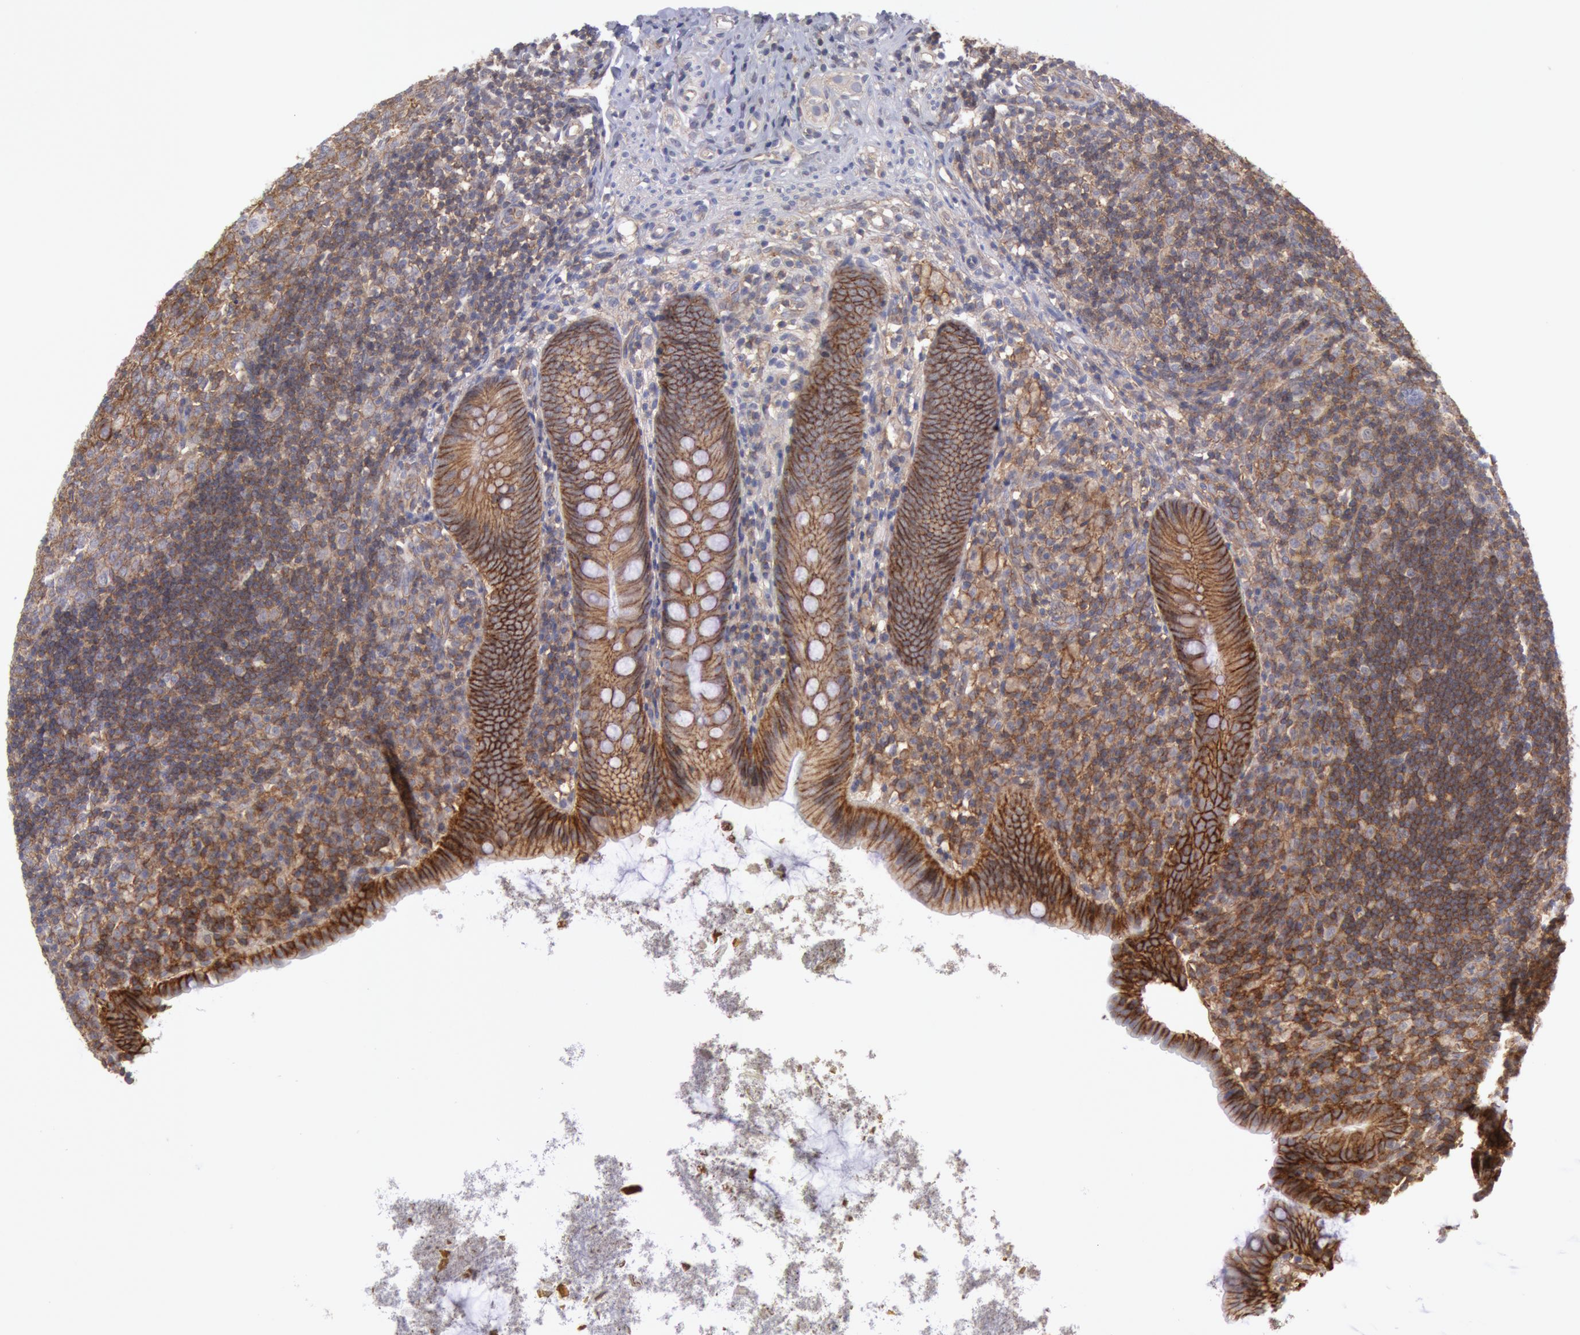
{"staining": {"intensity": "moderate", "quantity": ">75%", "location": "cytoplasmic/membranous"}, "tissue": "appendix", "cell_type": "Glandular cells", "image_type": "normal", "snomed": [{"axis": "morphology", "description": "Normal tissue, NOS"}, {"axis": "topography", "description": "Appendix"}], "caption": "Appendix stained with DAB (3,3'-diaminobenzidine) immunohistochemistry shows medium levels of moderate cytoplasmic/membranous staining in about >75% of glandular cells. The staining was performed using DAB (3,3'-diaminobenzidine) to visualize the protein expression in brown, while the nuclei were stained in blue with hematoxylin (Magnification: 20x).", "gene": "STX4", "patient": {"sex": "female", "age": 9}}